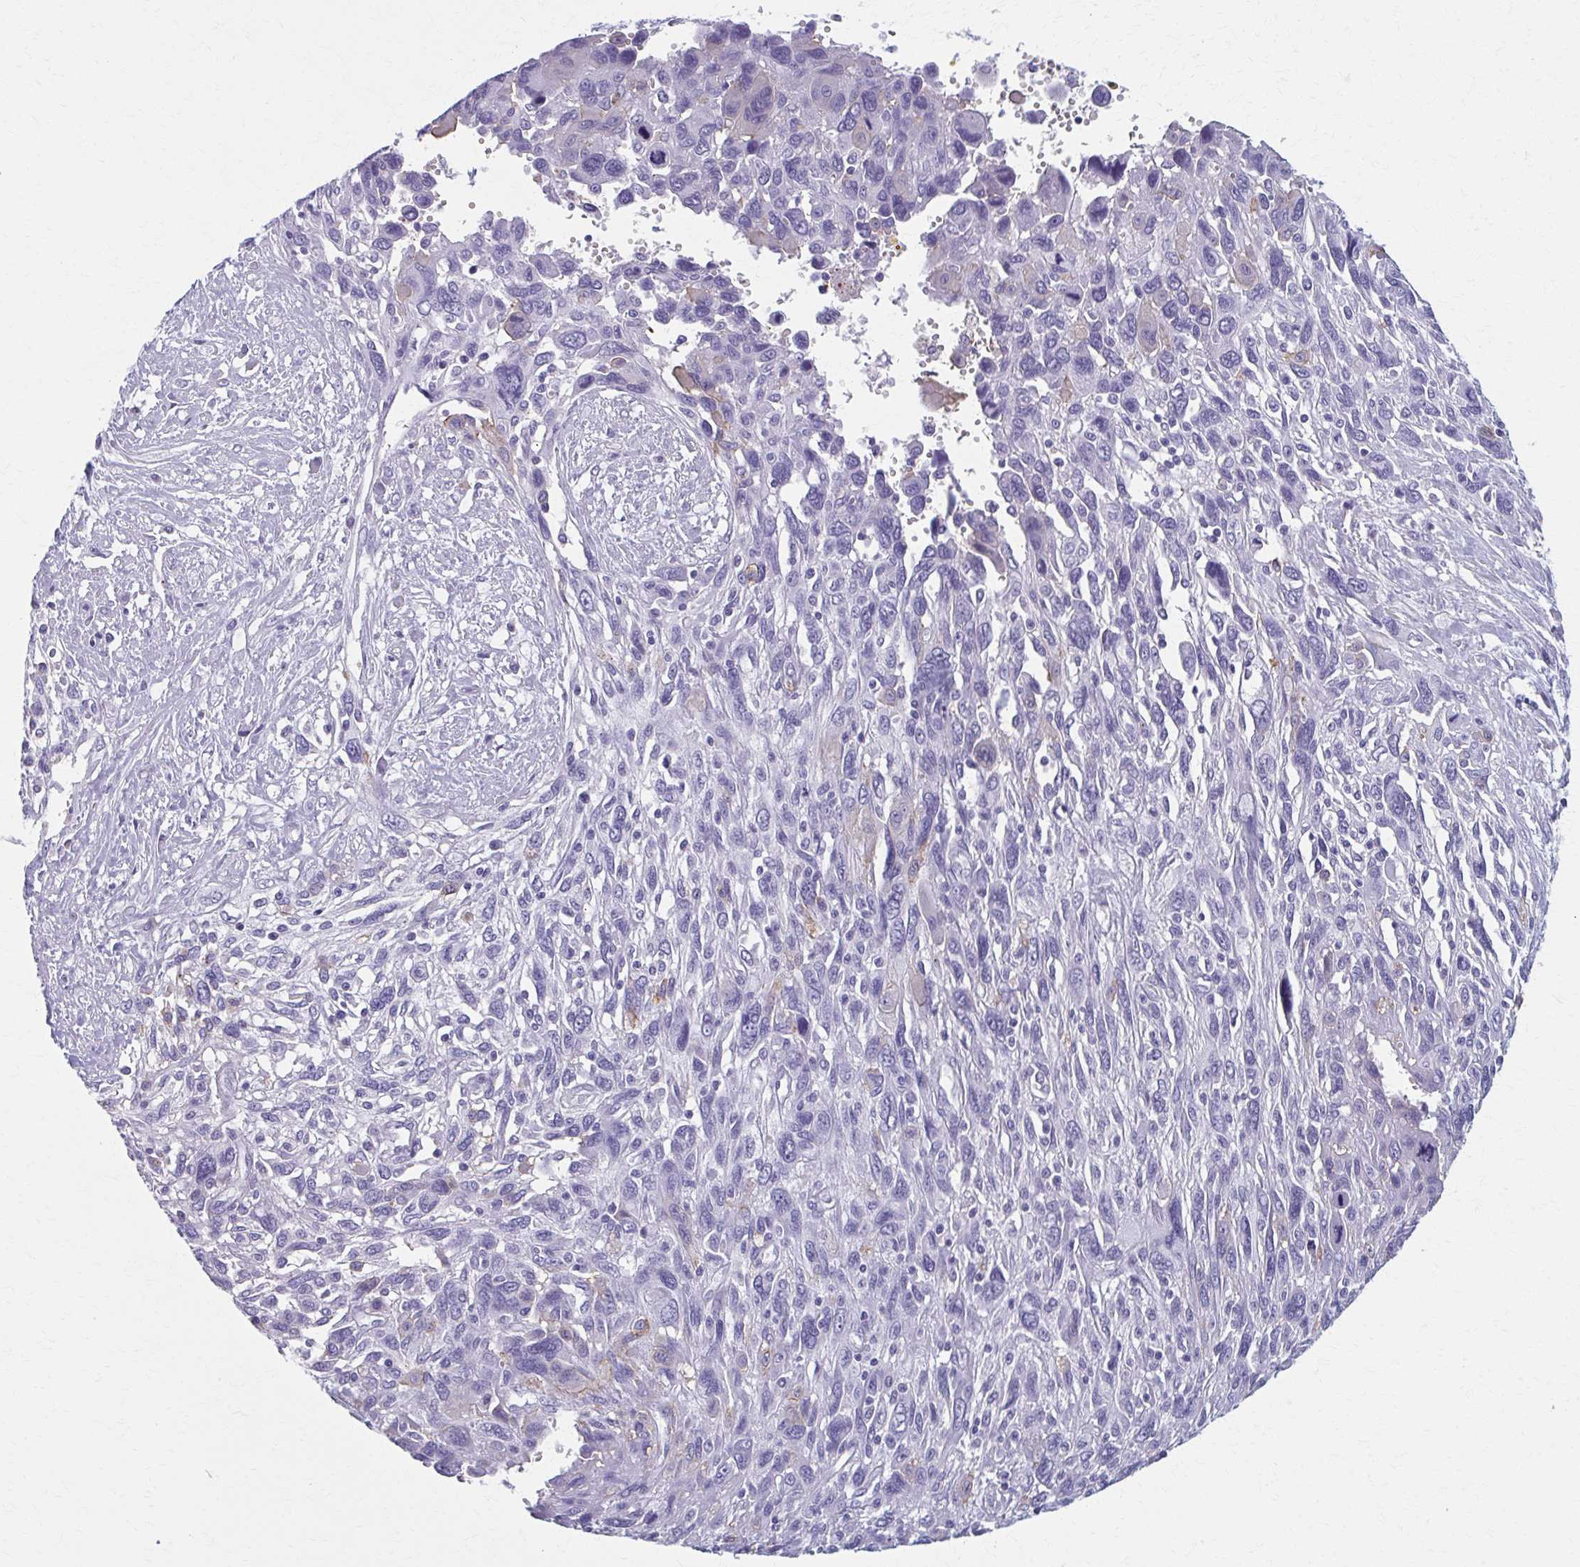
{"staining": {"intensity": "negative", "quantity": "none", "location": "none"}, "tissue": "pancreatic cancer", "cell_type": "Tumor cells", "image_type": "cancer", "snomed": [{"axis": "morphology", "description": "Adenocarcinoma, NOS"}, {"axis": "topography", "description": "Pancreas"}], "caption": "Immunohistochemical staining of pancreatic adenocarcinoma demonstrates no significant staining in tumor cells. The staining is performed using DAB (3,3'-diaminobenzidine) brown chromogen with nuclei counter-stained in using hematoxylin.", "gene": "MPLKIP", "patient": {"sex": "female", "age": 47}}